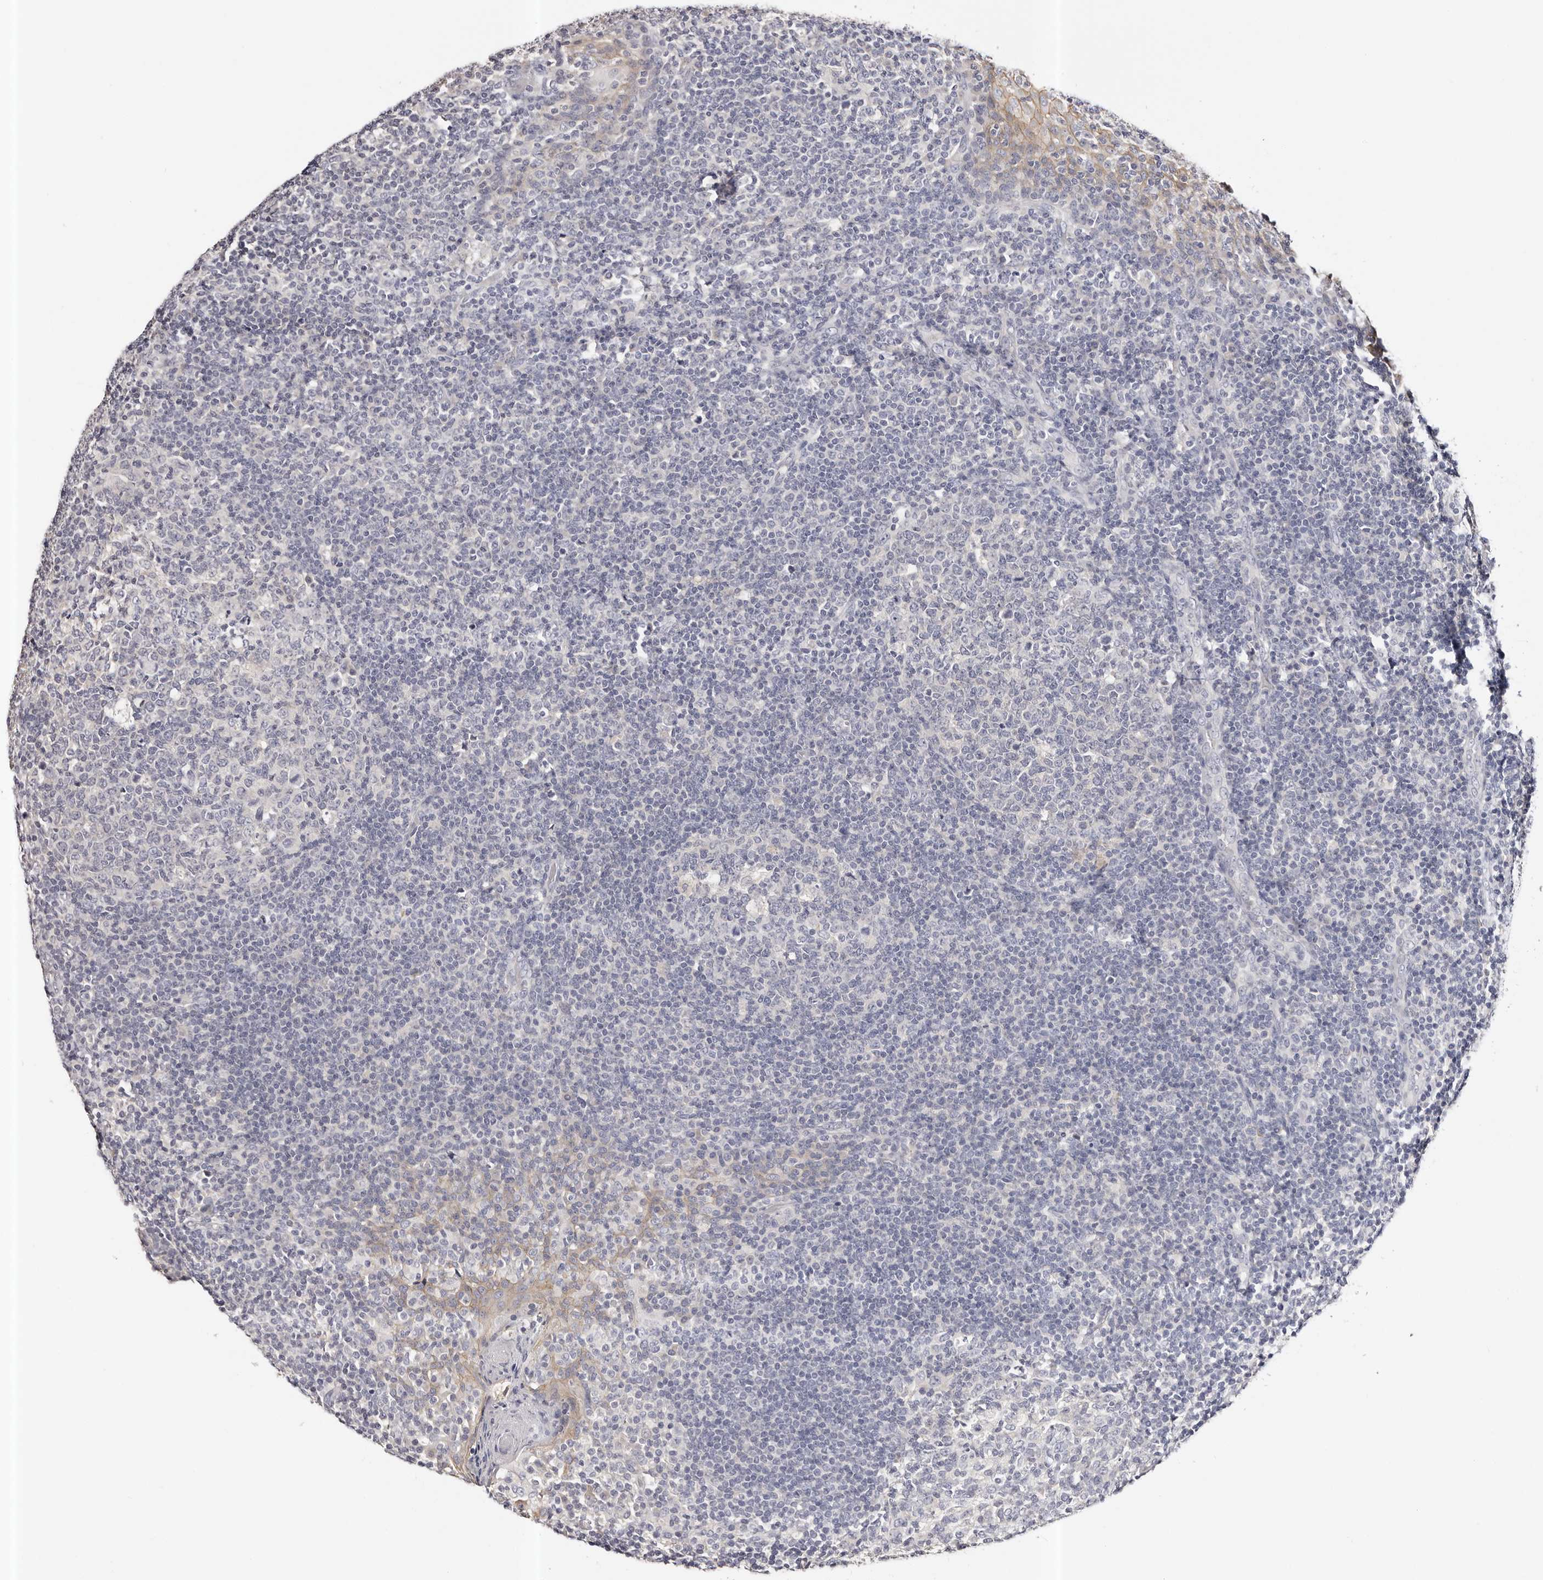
{"staining": {"intensity": "negative", "quantity": "none", "location": "none"}, "tissue": "tonsil", "cell_type": "Germinal center cells", "image_type": "normal", "snomed": [{"axis": "morphology", "description": "Normal tissue, NOS"}, {"axis": "topography", "description": "Tonsil"}], "caption": "IHC micrograph of unremarkable tonsil stained for a protein (brown), which demonstrates no positivity in germinal center cells. (DAB (3,3'-diaminobenzidine) IHC, high magnification).", "gene": "ROM1", "patient": {"sex": "female", "age": 19}}